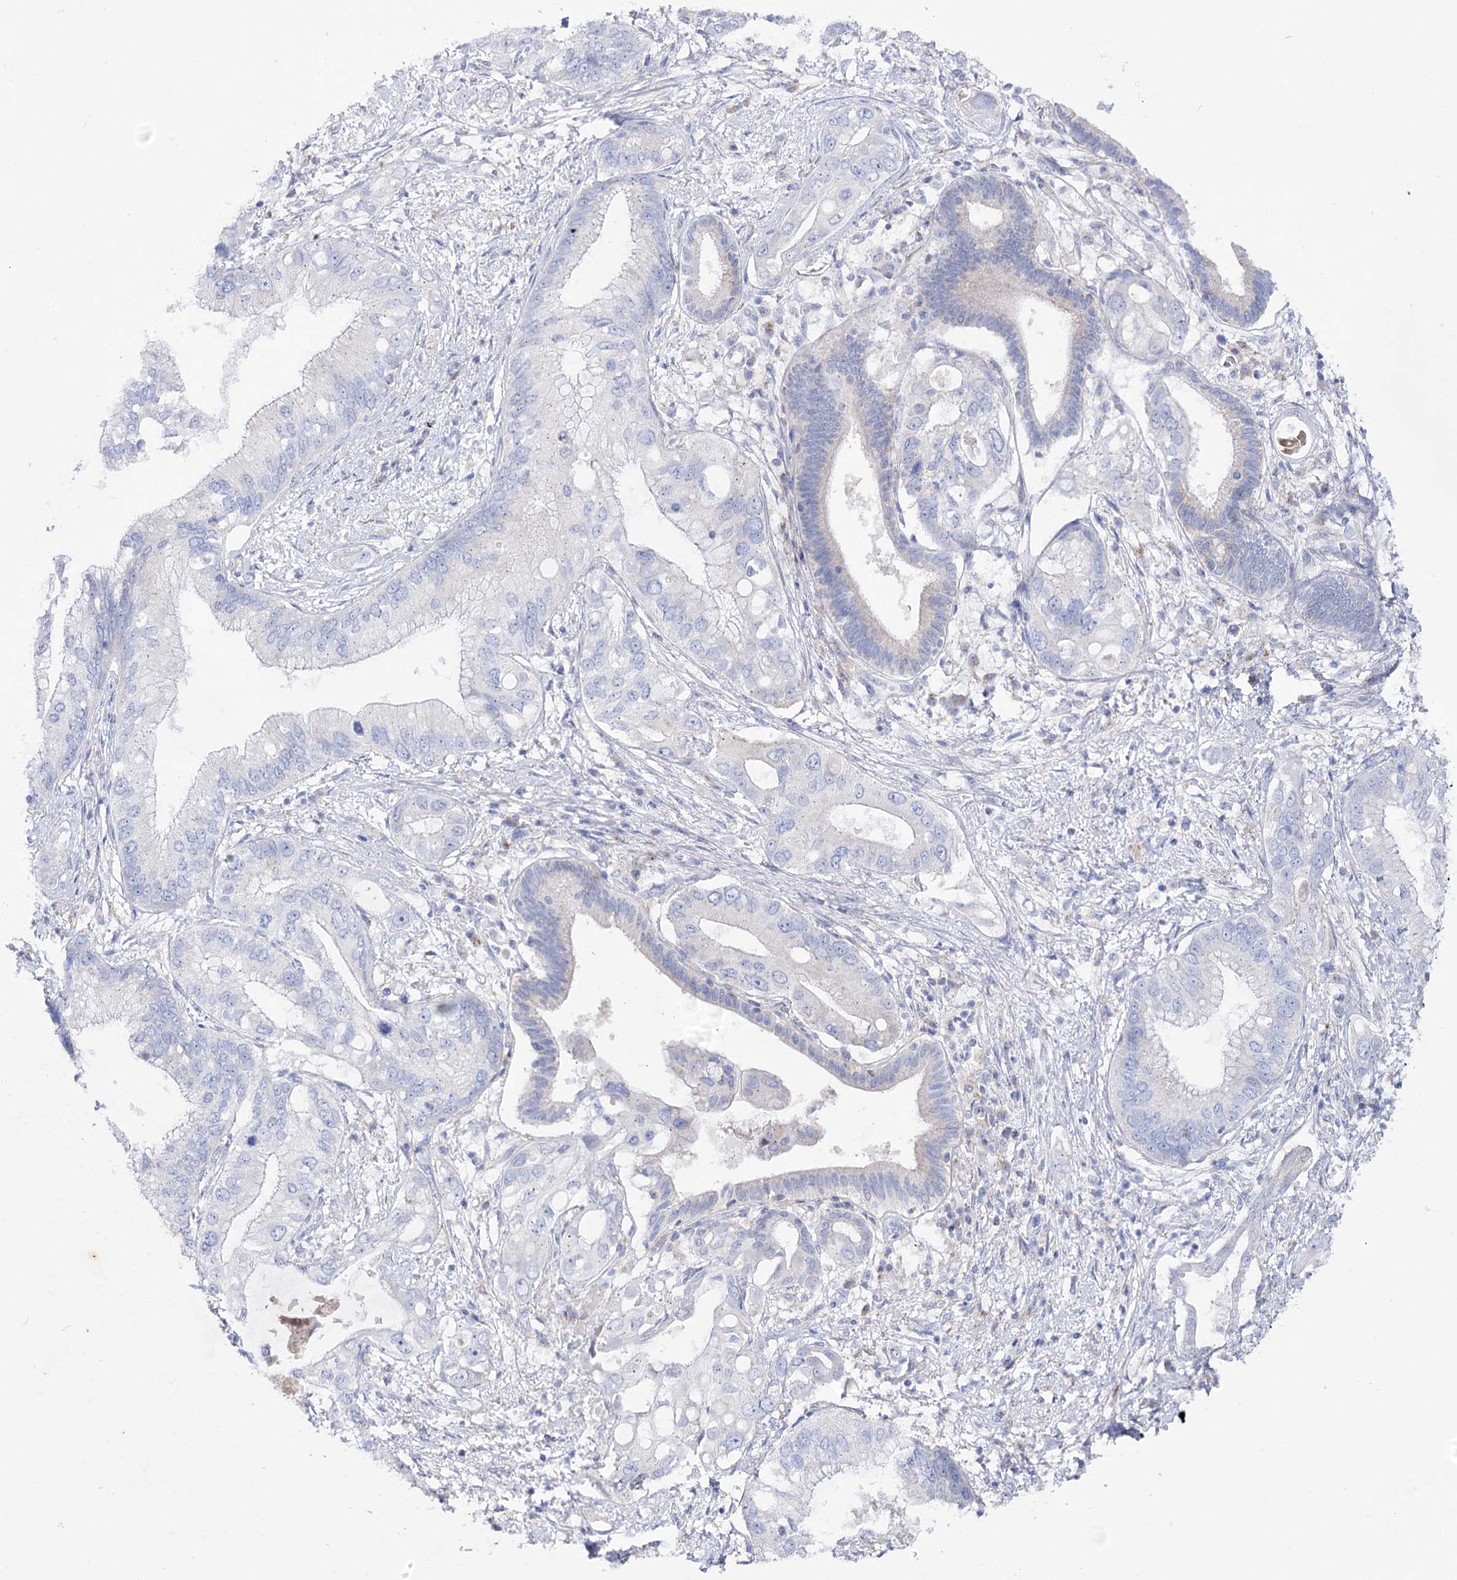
{"staining": {"intensity": "negative", "quantity": "none", "location": "none"}, "tissue": "pancreatic cancer", "cell_type": "Tumor cells", "image_type": "cancer", "snomed": [{"axis": "morphology", "description": "Inflammation, NOS"}, {"axis": "morphology", "description": "Adenocarcinoma, NOS"}, {"axis": "topography", "description": "Pancreas"}], "caption": "This is an immunohistochemistry (IHC) photomicrograph of adenocarcinoma (pancreatic). There is no expression in tumor cells.", "gene": "NAGLU", "patient": {"sex": "female", "age": 56}}